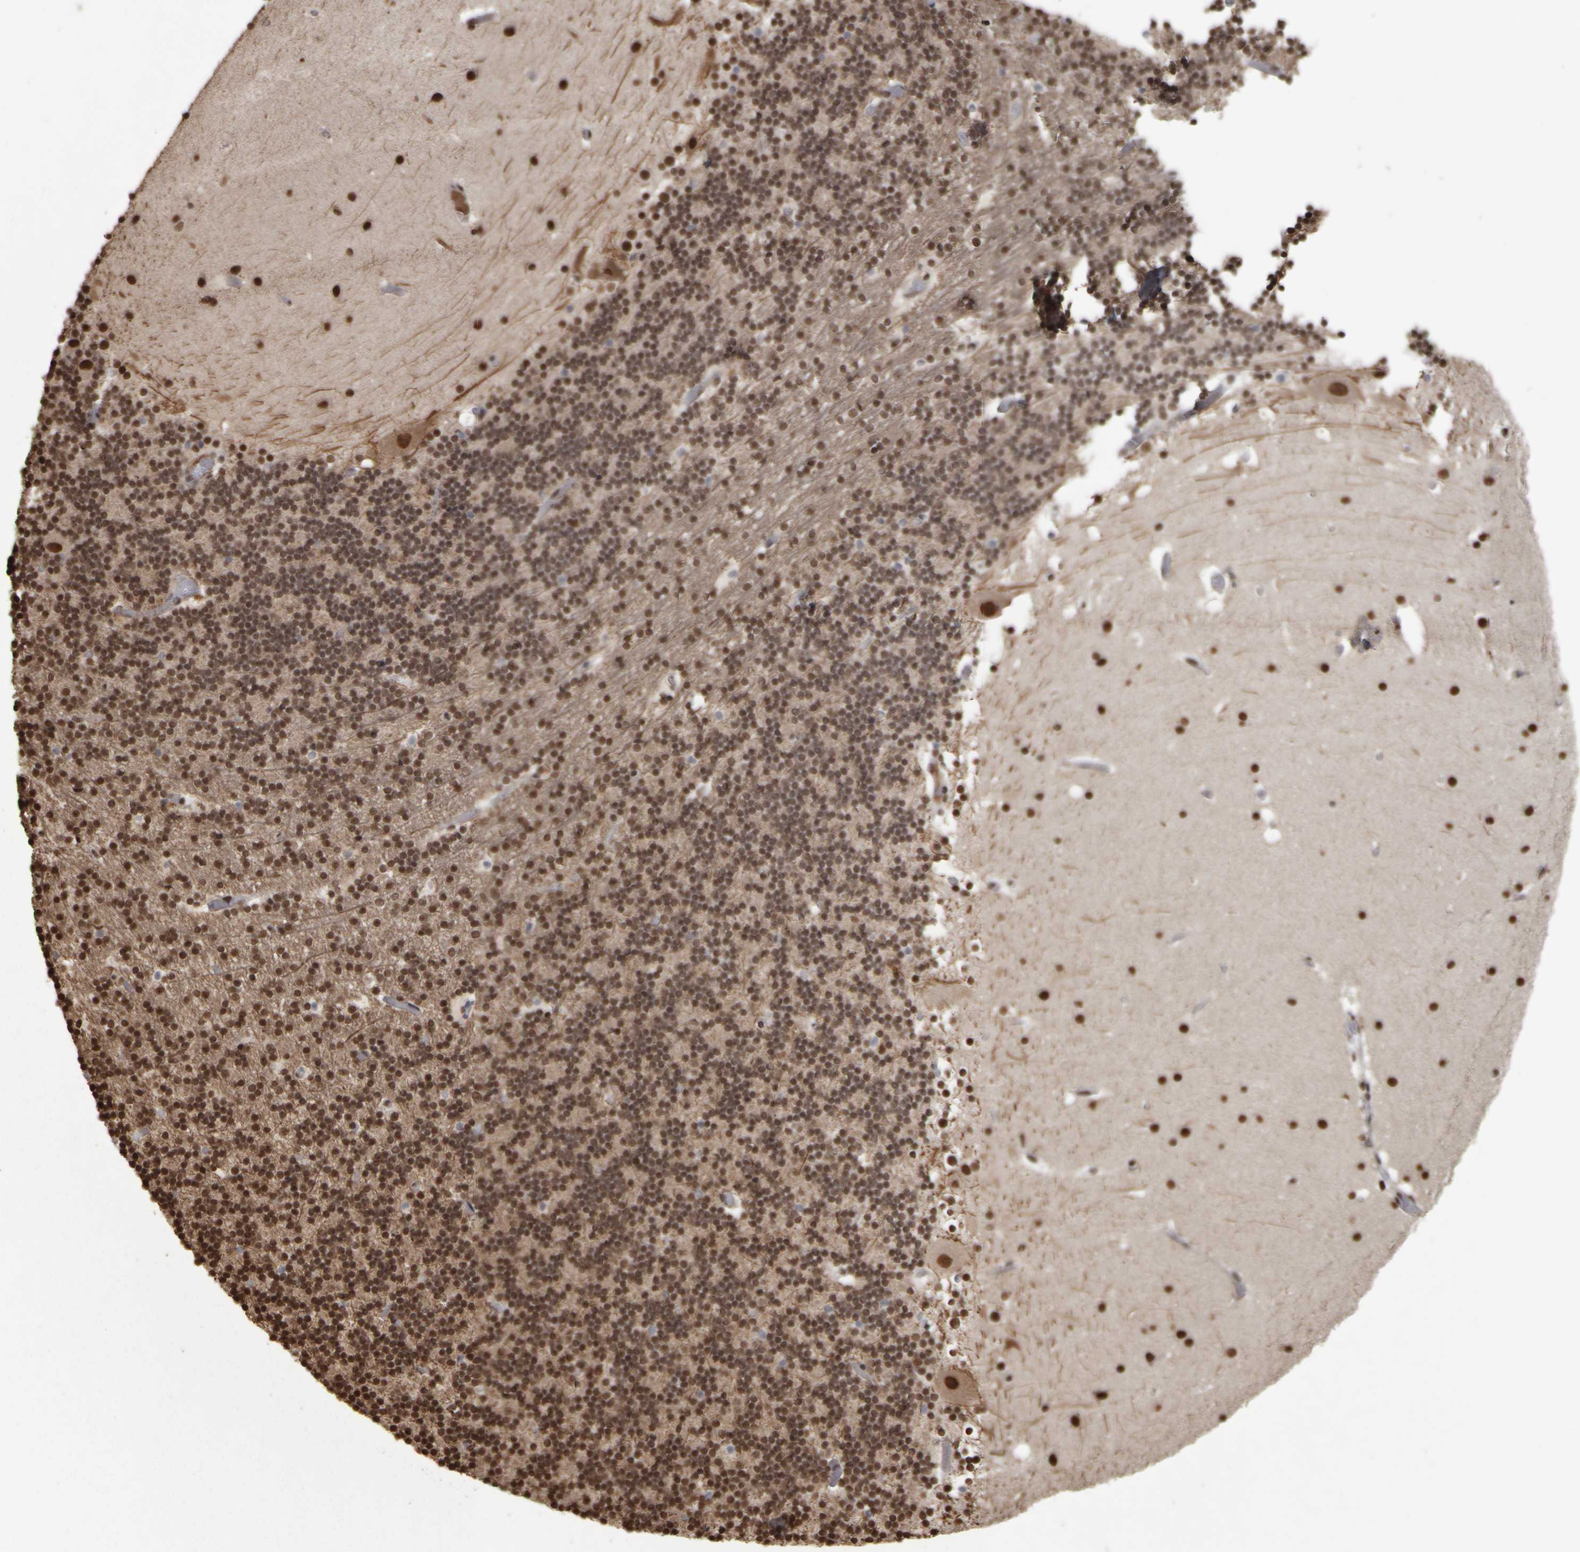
{"staining": {"intensity": "moderate", "quantity": "25%-75%", "location": "nuclear"}, "tissue": "cerebellum", "cell_type": "Cells in granular layer", "image_type": "normal", "snomed": [{"axis": "morphology", "description": "Normal tissue, NOS"}, {"axis": "topography", "description": "Cerebellum"}], "caption": "The immunohistochemical stain labels moderate nuclear positivity in cells in granular layer of normal cerebellum. The protein of interest is stained brown, and the nuclei are stained in blue (DAB IHC with brightfield microscopy, high magnification).", "gene": "ZFHX4", "patient": {"sex": "male", "age": 57}}